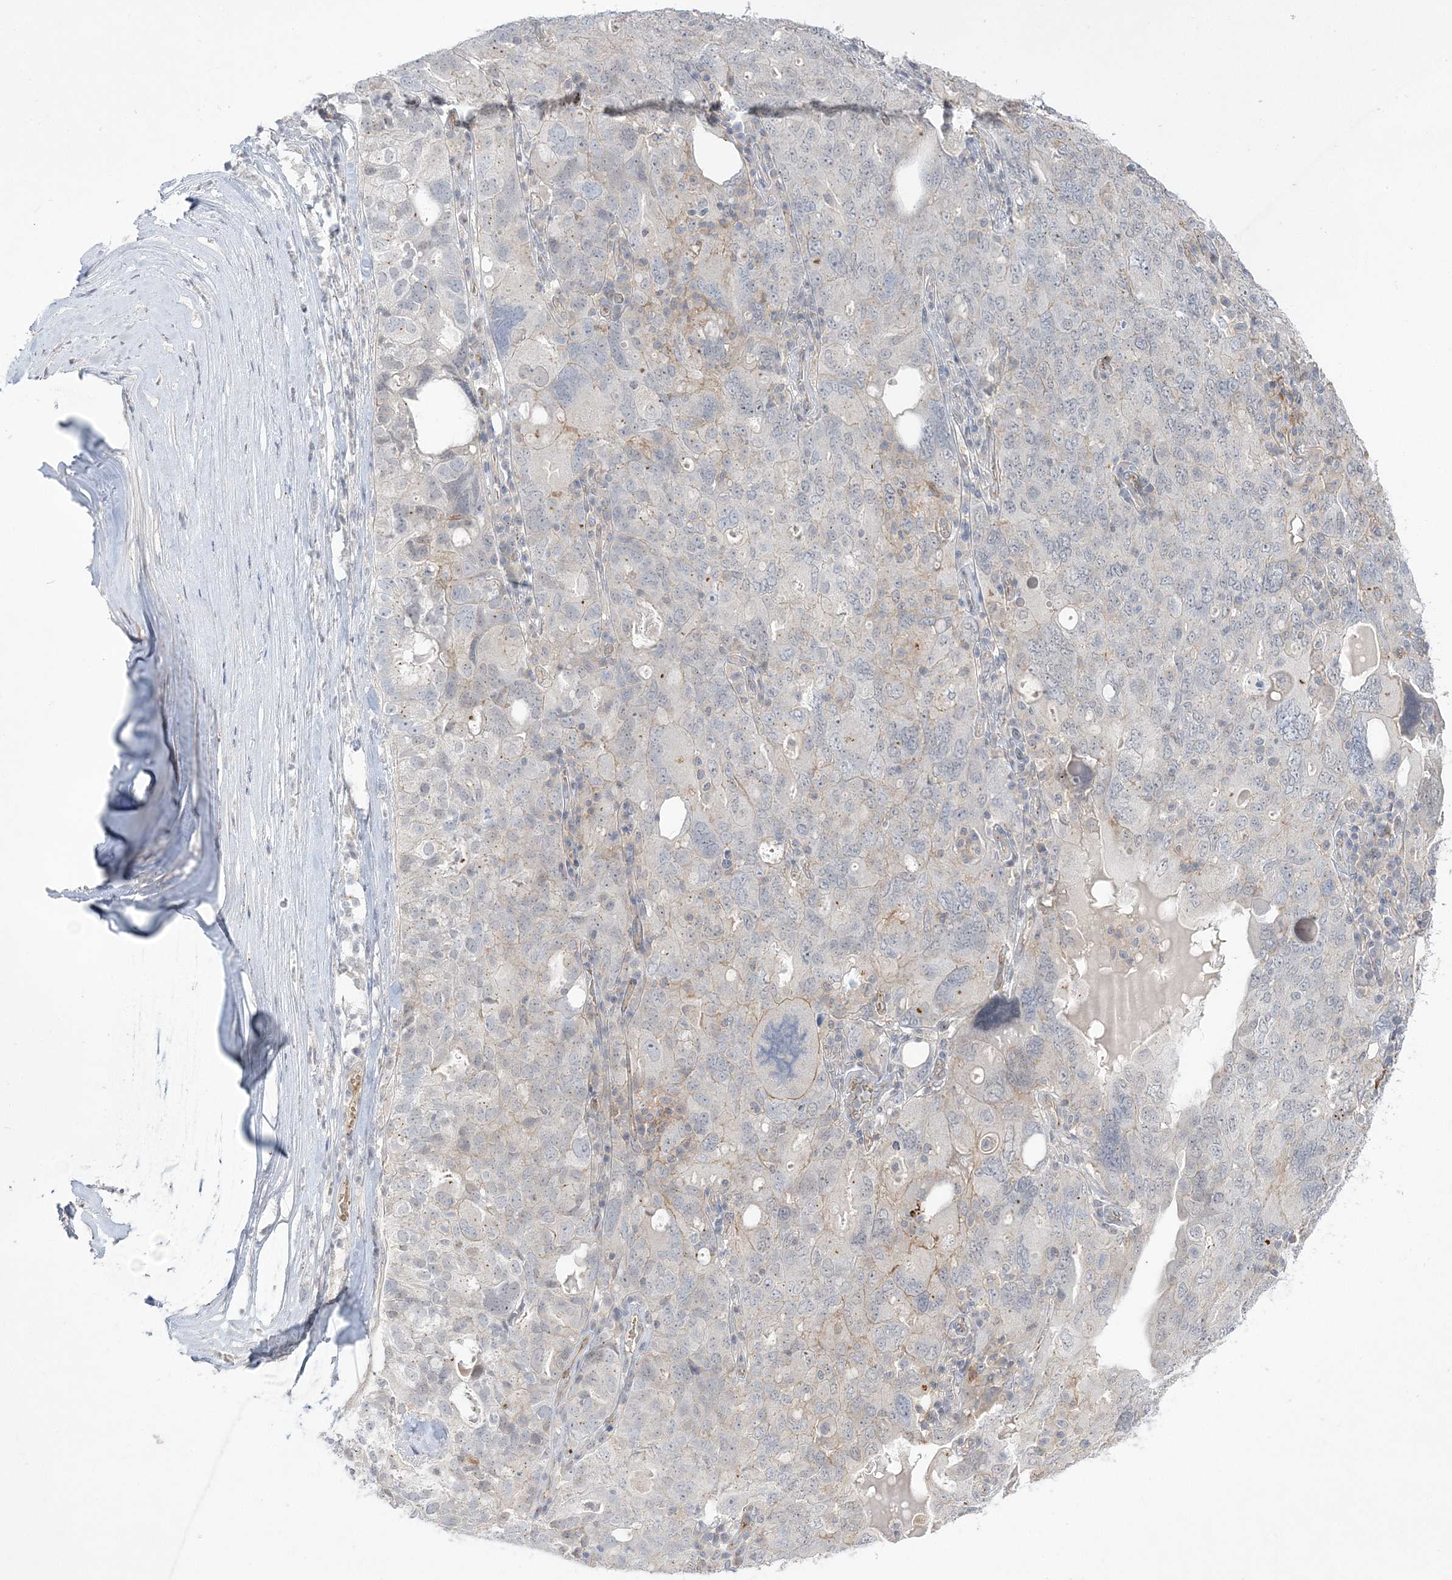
{"staining": {"intensity": "weak", "quantity": "<25%", "location": "cytoplasmic/membranous"}, "tissue": "ovarian cancer", "cell_type": "Tumor cells", "image_type": "cancer", "snomed": [{"axis": "morphology", "description": "Carcinoma, endometroid"}, {"axis": "topography", "description": "Ovary"}], "caption": "Tumor cells show no significant protein positivity in ovarian endometroid carcinoma. (Brightfield microscopy of DAB (3,3'-diaminobenzidine) immunohistochemistry (IHC) at high magnification).", "gene": "ADAMTS12", "patient": {"sex": "female", "age": 62}}